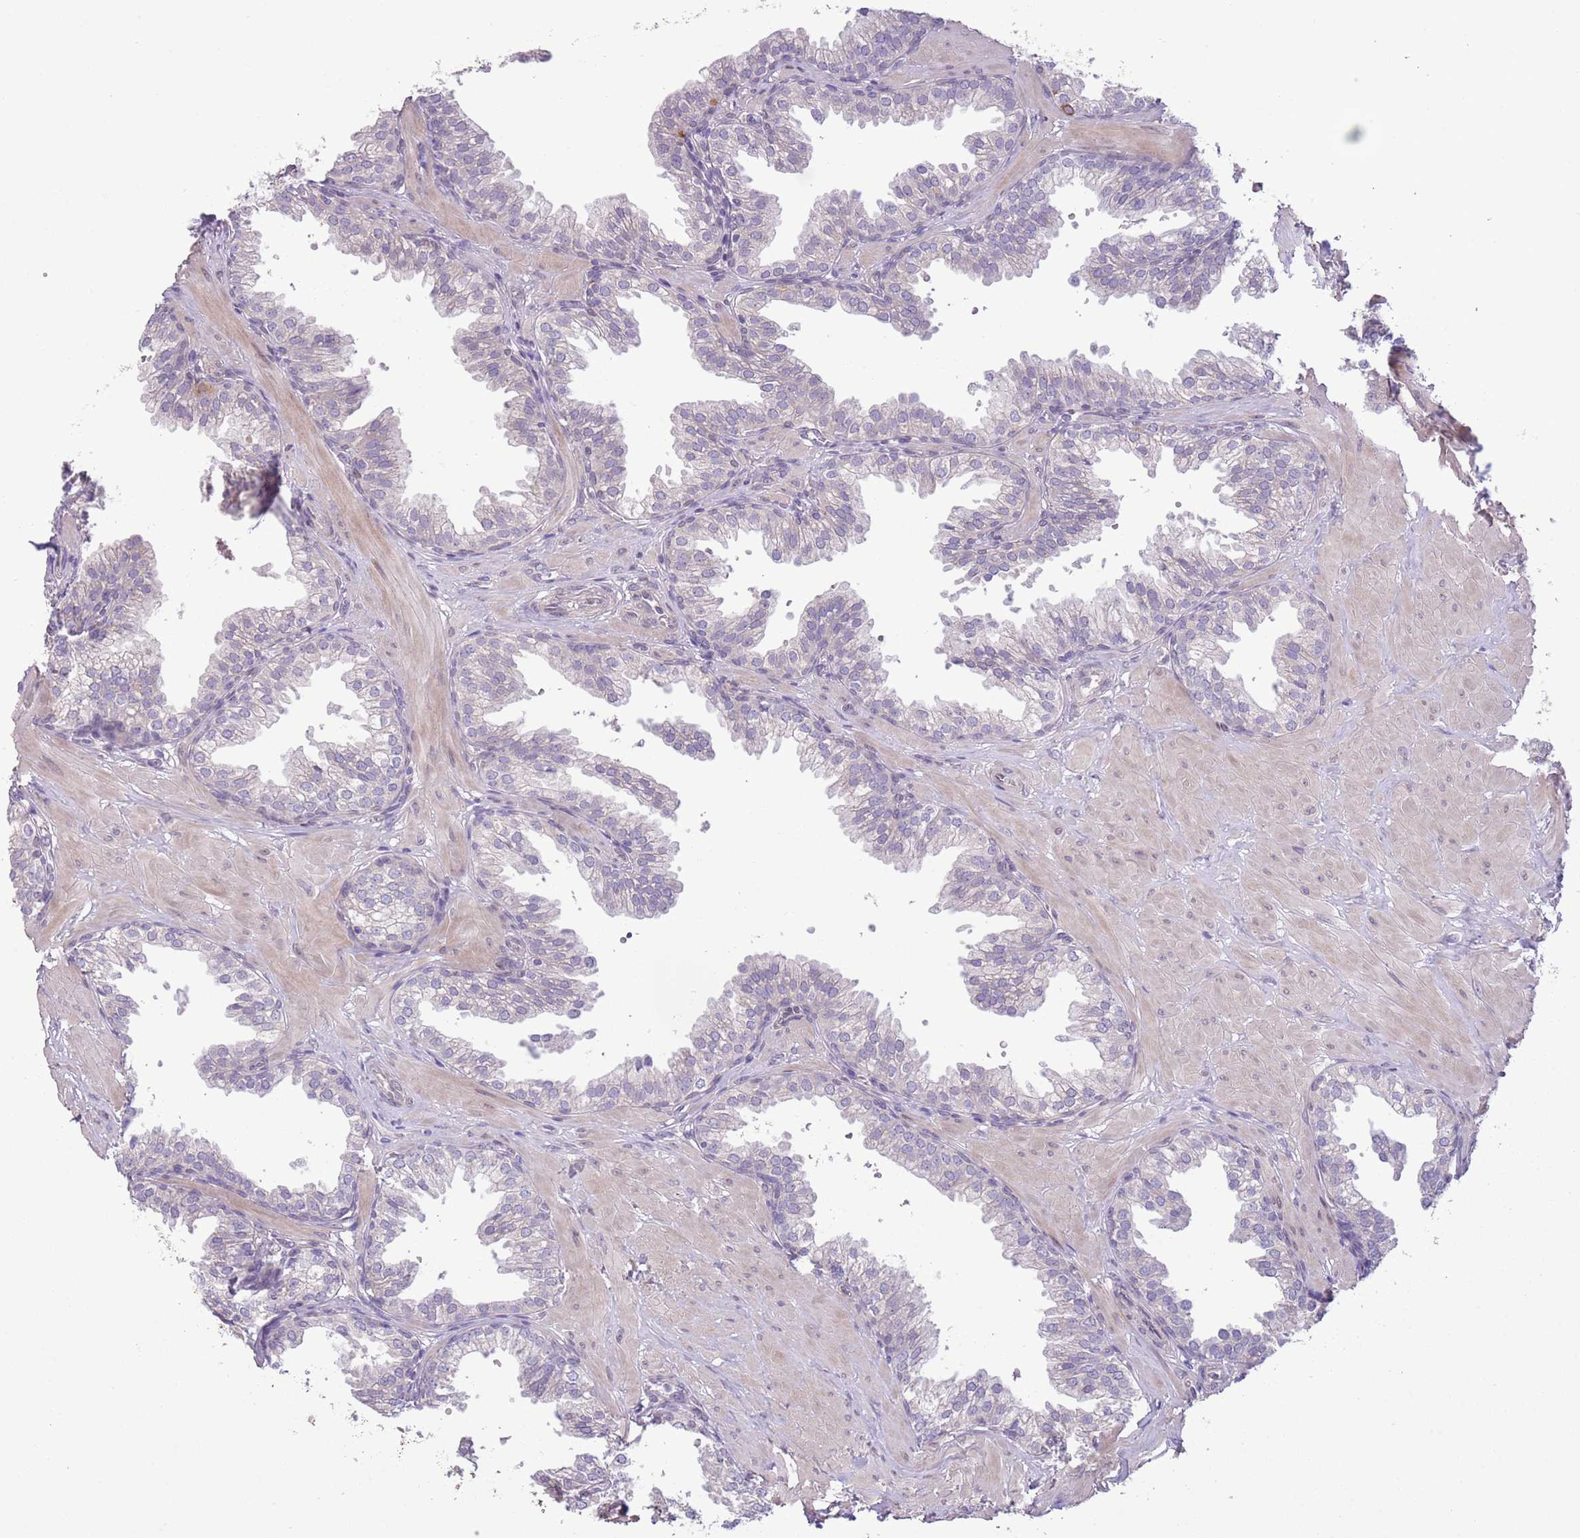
{"staining": {"intensity": "negative", "quantity": "none", "location": "none"}, "tissue": "prostate", "cell_type": "Glandular cells", "image_type": "normal", "snomed": [{"axis": "morphology", "description": "Normal tissue, NOS"}, {"axis": "topography", "description": "Prostate"}, {"axis": "topography", "description": "Peripheral nerve tissue"}], "caption": "This is an immunohistochemistry (IHC) image of benign human prostate. There is no expression in glandular cells.", "gene": "CCND2", "patient": {"sex": "male", "age": 55}}